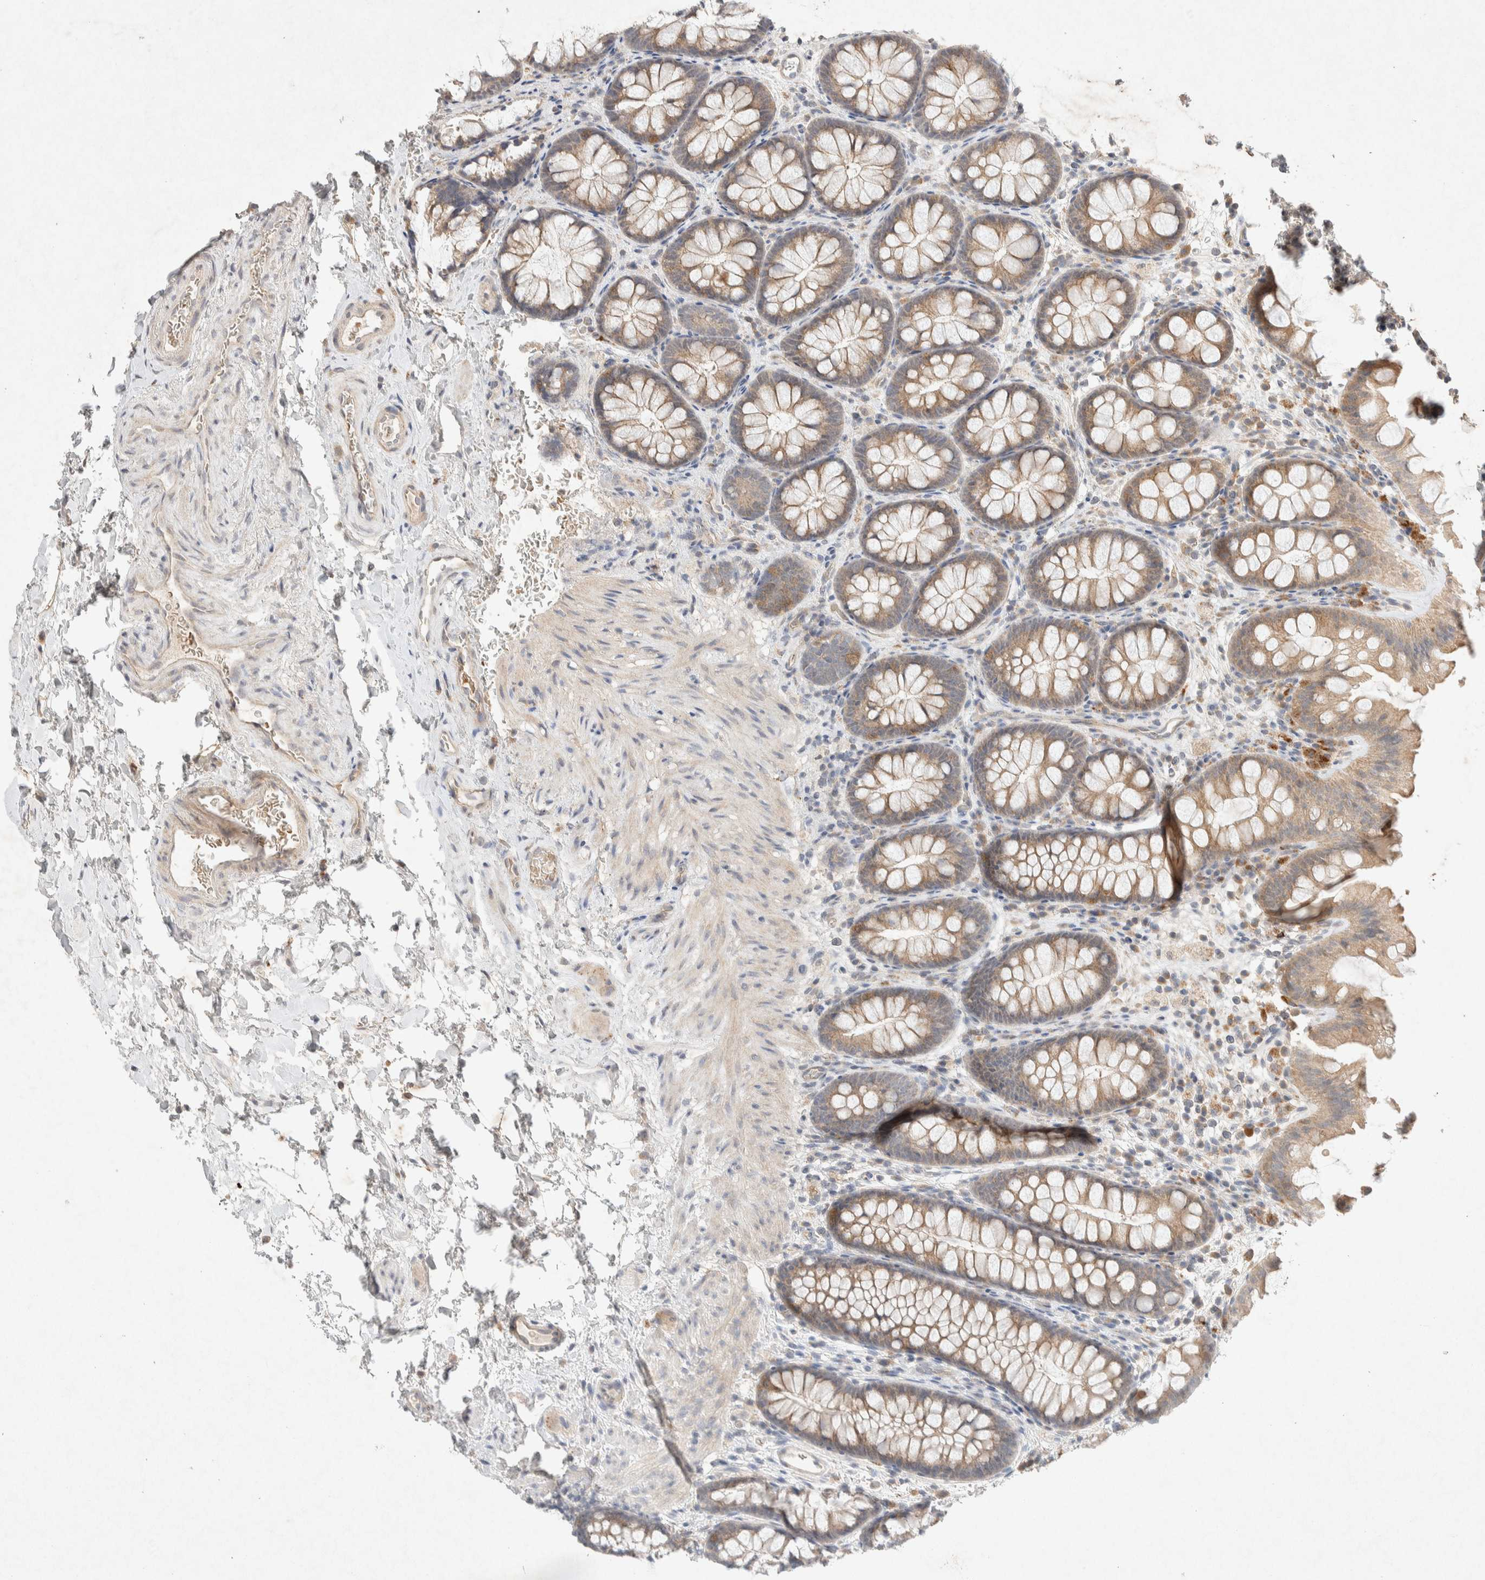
{"staining": {"intensity": "weak", "quantity": ">75%", "location": "cytoplasmic/membranous"}, "tissue": "colon", "cell_type": "Endothelial cells", "image_type": "normal", "snomed": [{"axis": "morphology", "description": "Normal tissue, NOS"}, {"axis": "topography", "description": "Colon"}], "caption": "Protein analysis of normal colon displays weak cytoplasmic/membranous positivity in about >75% of endothelial cells.", "gene": "GNAI1", "patient": {"sex": "female", "age": 62}}